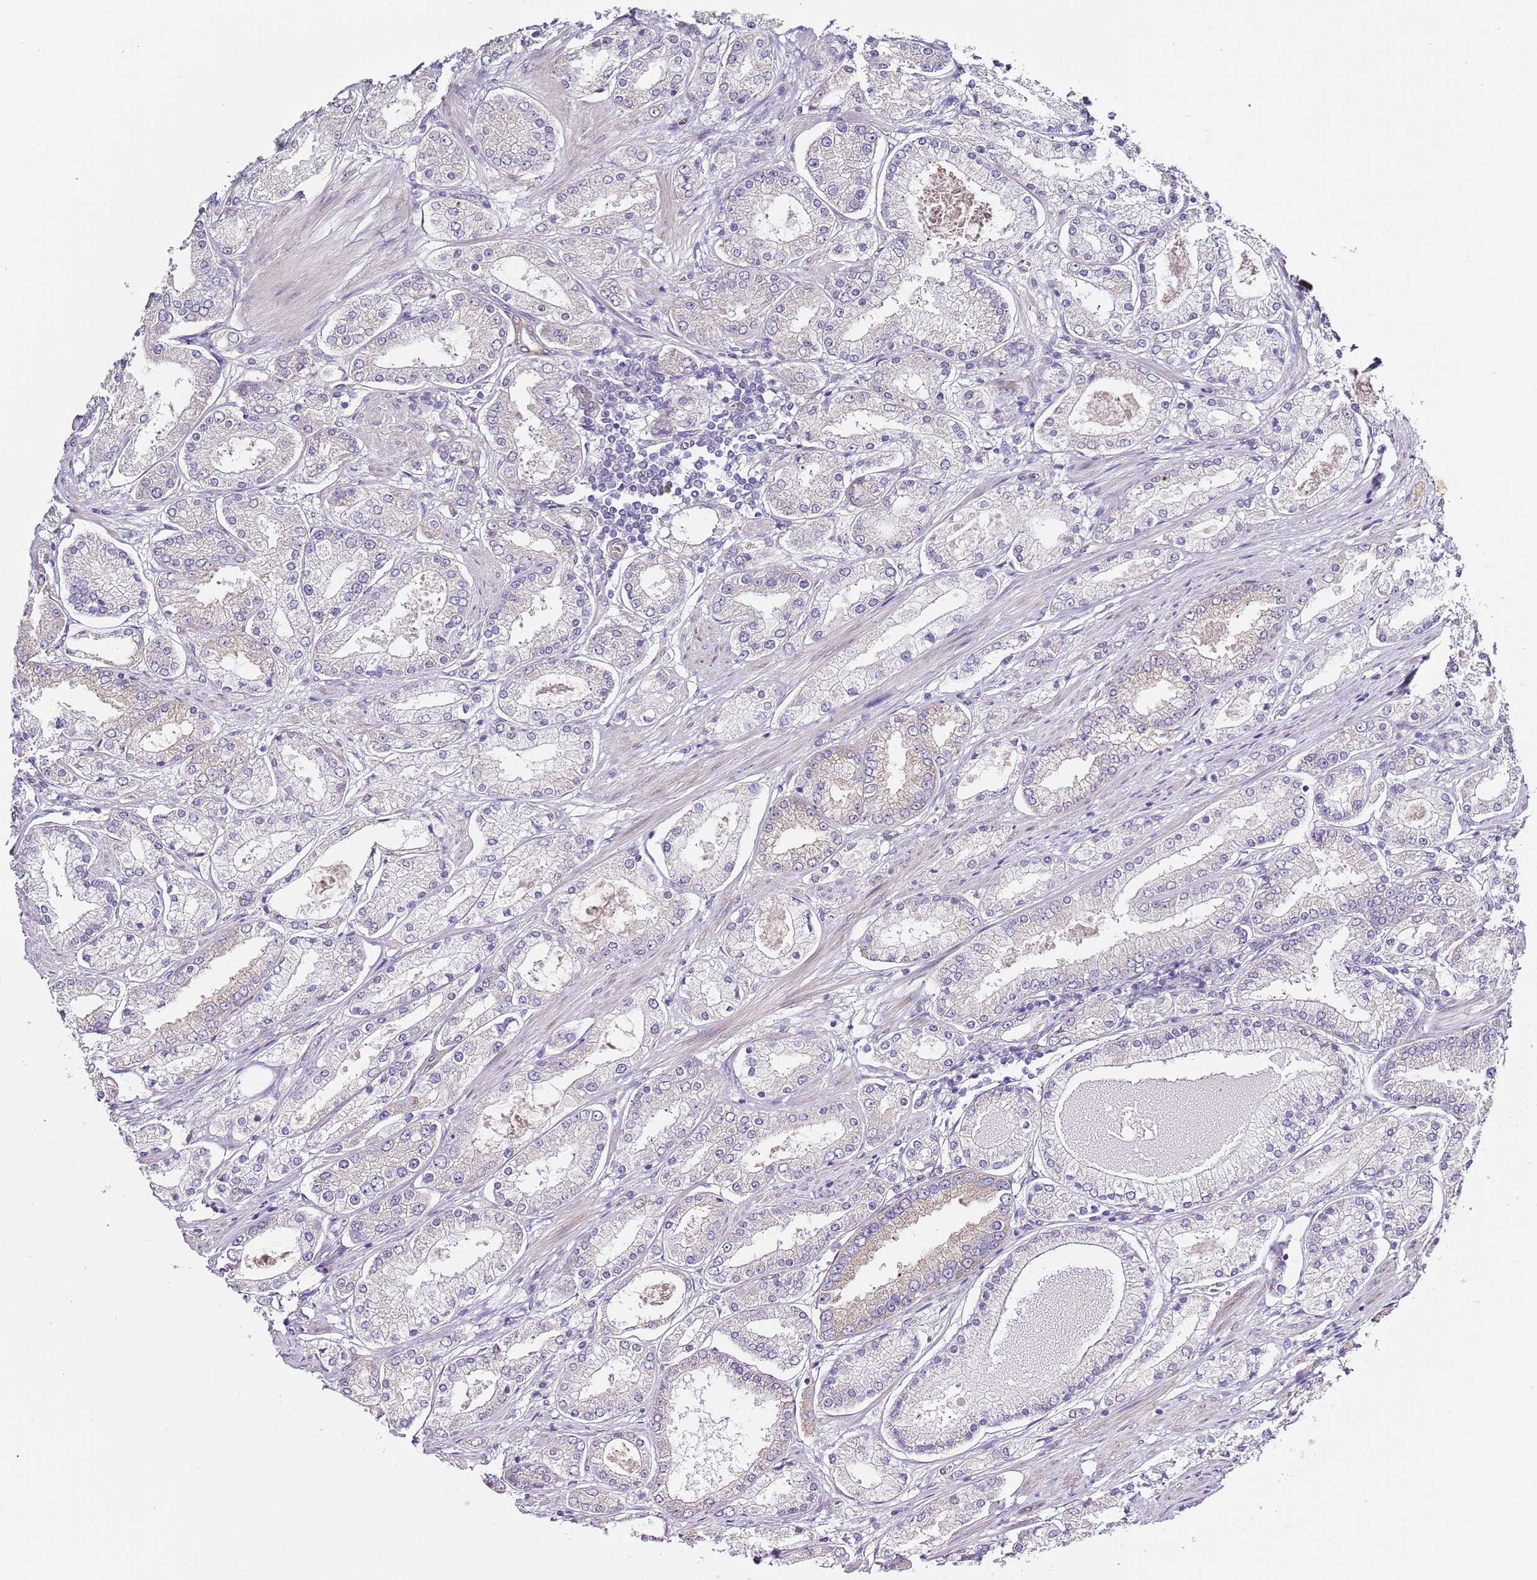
{"staining": {"intensity": "negative", "quantity": "none", "location": "none"}, "tissue": "prostate cancer", "cell_type": "Tumor cells", "image_type": "cancer", "snomed": [{"axis": "morphology", "description": "Adenocarcinoma, High grade"}, {"axis": "topography", "description": "Prostate"}], "caption": "DAB (3,3'-diaminobenzidine) immunohistochemical staining of prostate cancer (adenocarcinoma (high-grade)) demonstrates no significant positivity in tumor cells. (Stains: DAB (3,3'-diaminobenzidine) immunohistochemistry (IHC) with hematoxylin counter stain, Microscopy: brightfield microscopy at high magnification).", "gene": "TBC1D9", "patient": {"sex": "male", "age": 69}}